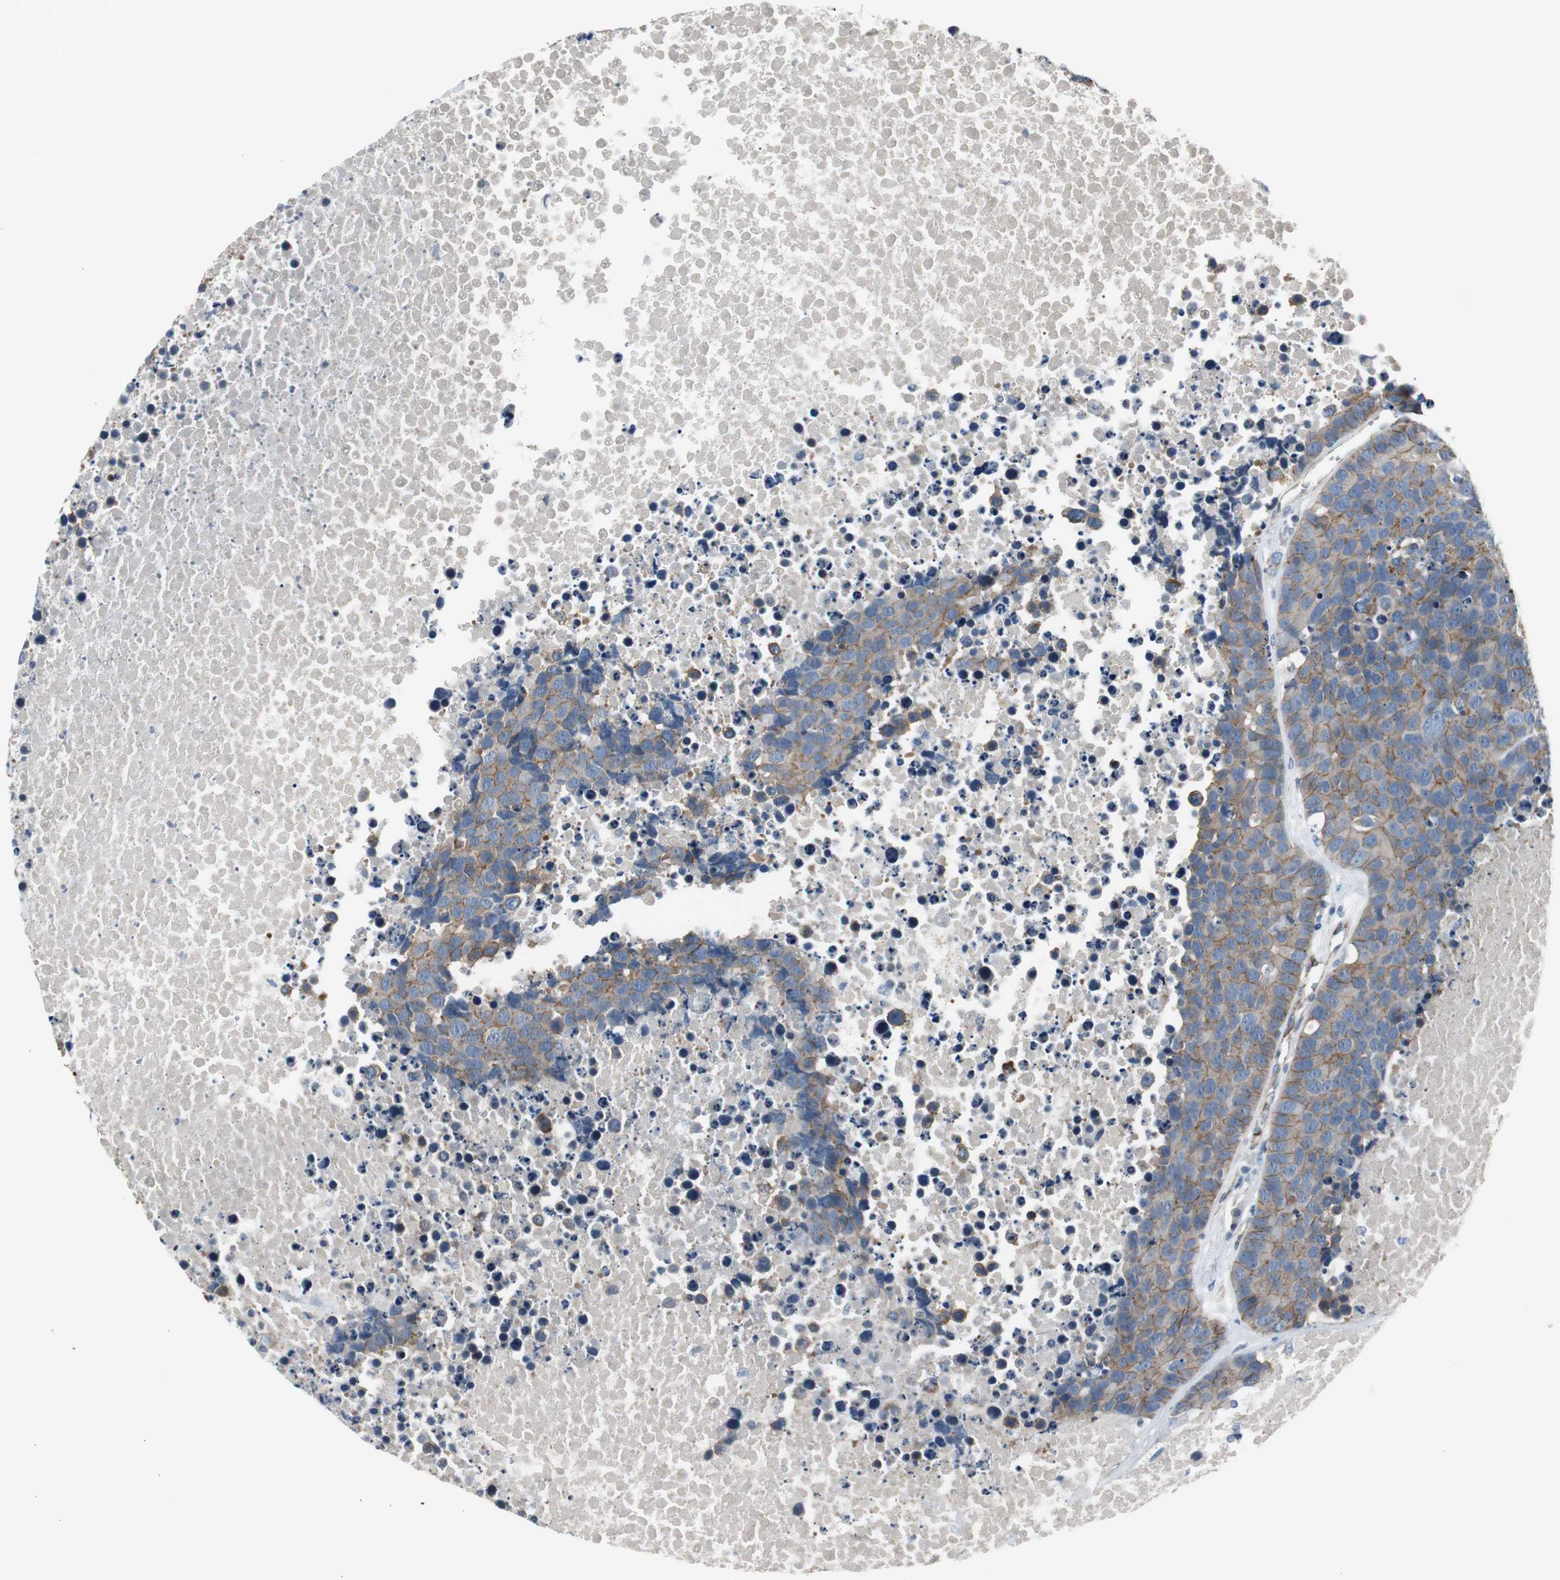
{"staining": {"intensity": "strong", "quantity": ">75%", "location": "cytoplasmic/membranous"}, "tissue": "carcinoid", "cell_type": "Tumor cells", "image_type": "cancer", "snomed": [{"axis": "morphology", "description": "Carcinoid, malignant, NOS"}, {"axis": "topography", "description": "Lung"}], "caption": "An immunohistochemistry photomicrograph of tumor tissue is shown. Protein staining in brown highlights strong cytoplasmic/membranous positivity in carcinoid within tumor cells. The protein is shown in brown color, while the nuclei are stained blue.", "gene": "STXBP4", "patient": {"sex": "male", "age": 60}}